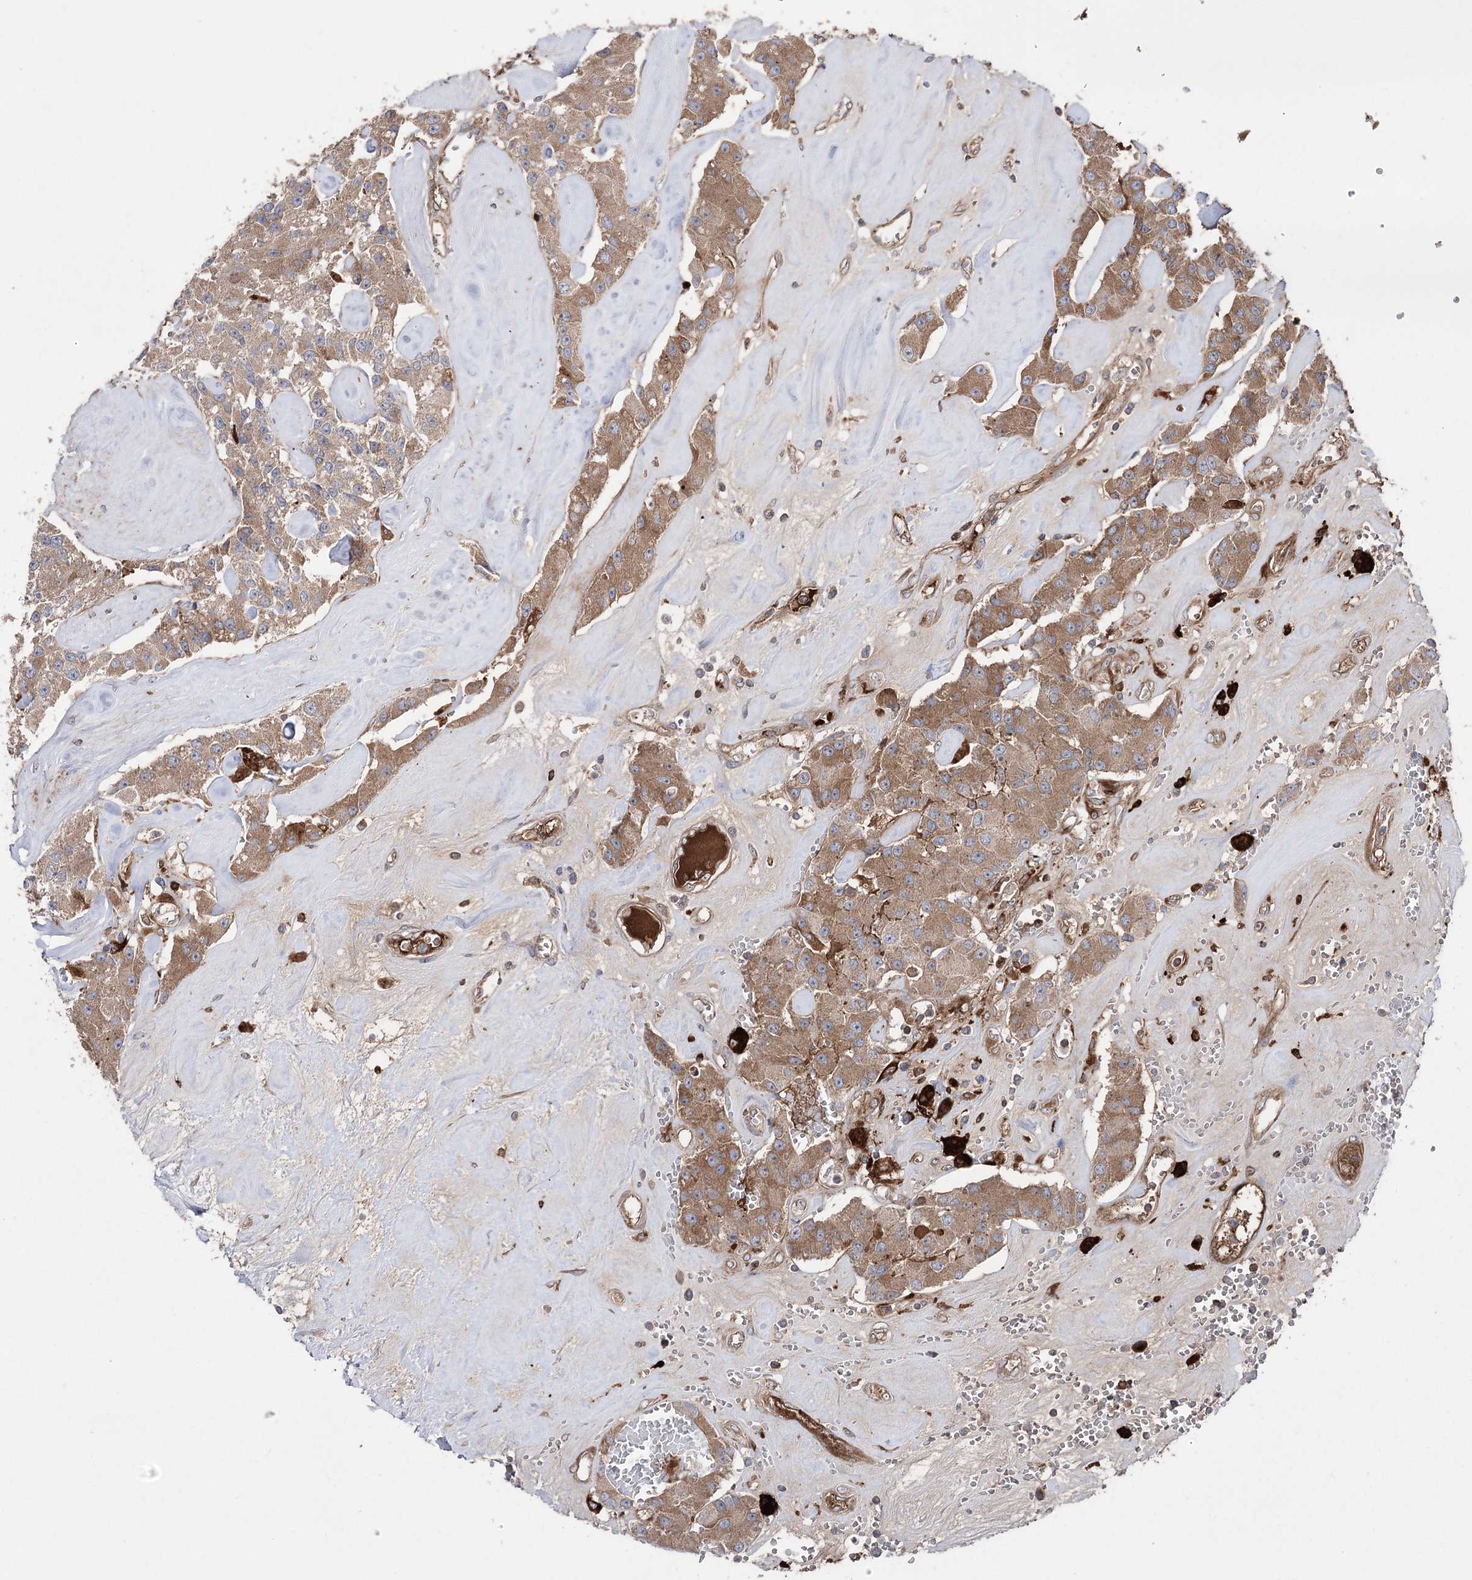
{"staining": {"intensity": "moderate", "quantity": ">75%", "location": "cytoplasmic/membranous"}, "tissue": "carcinoid", "cell_type": "Tumor cells", "image_type": "cancer", "snomed": [{"axis": "morphology", "description": "Carcinoid, malignant, NOS"}, {"axis": "topography", "description": "Pancreas"}], "caption": "A medium amount of moderate cytoplasmic/membranous expression is seen in about >75% of tumor cells in carcinoid tissue.", "gene": "OTUD1", "patient": {"sex": "male", "age": 41}}